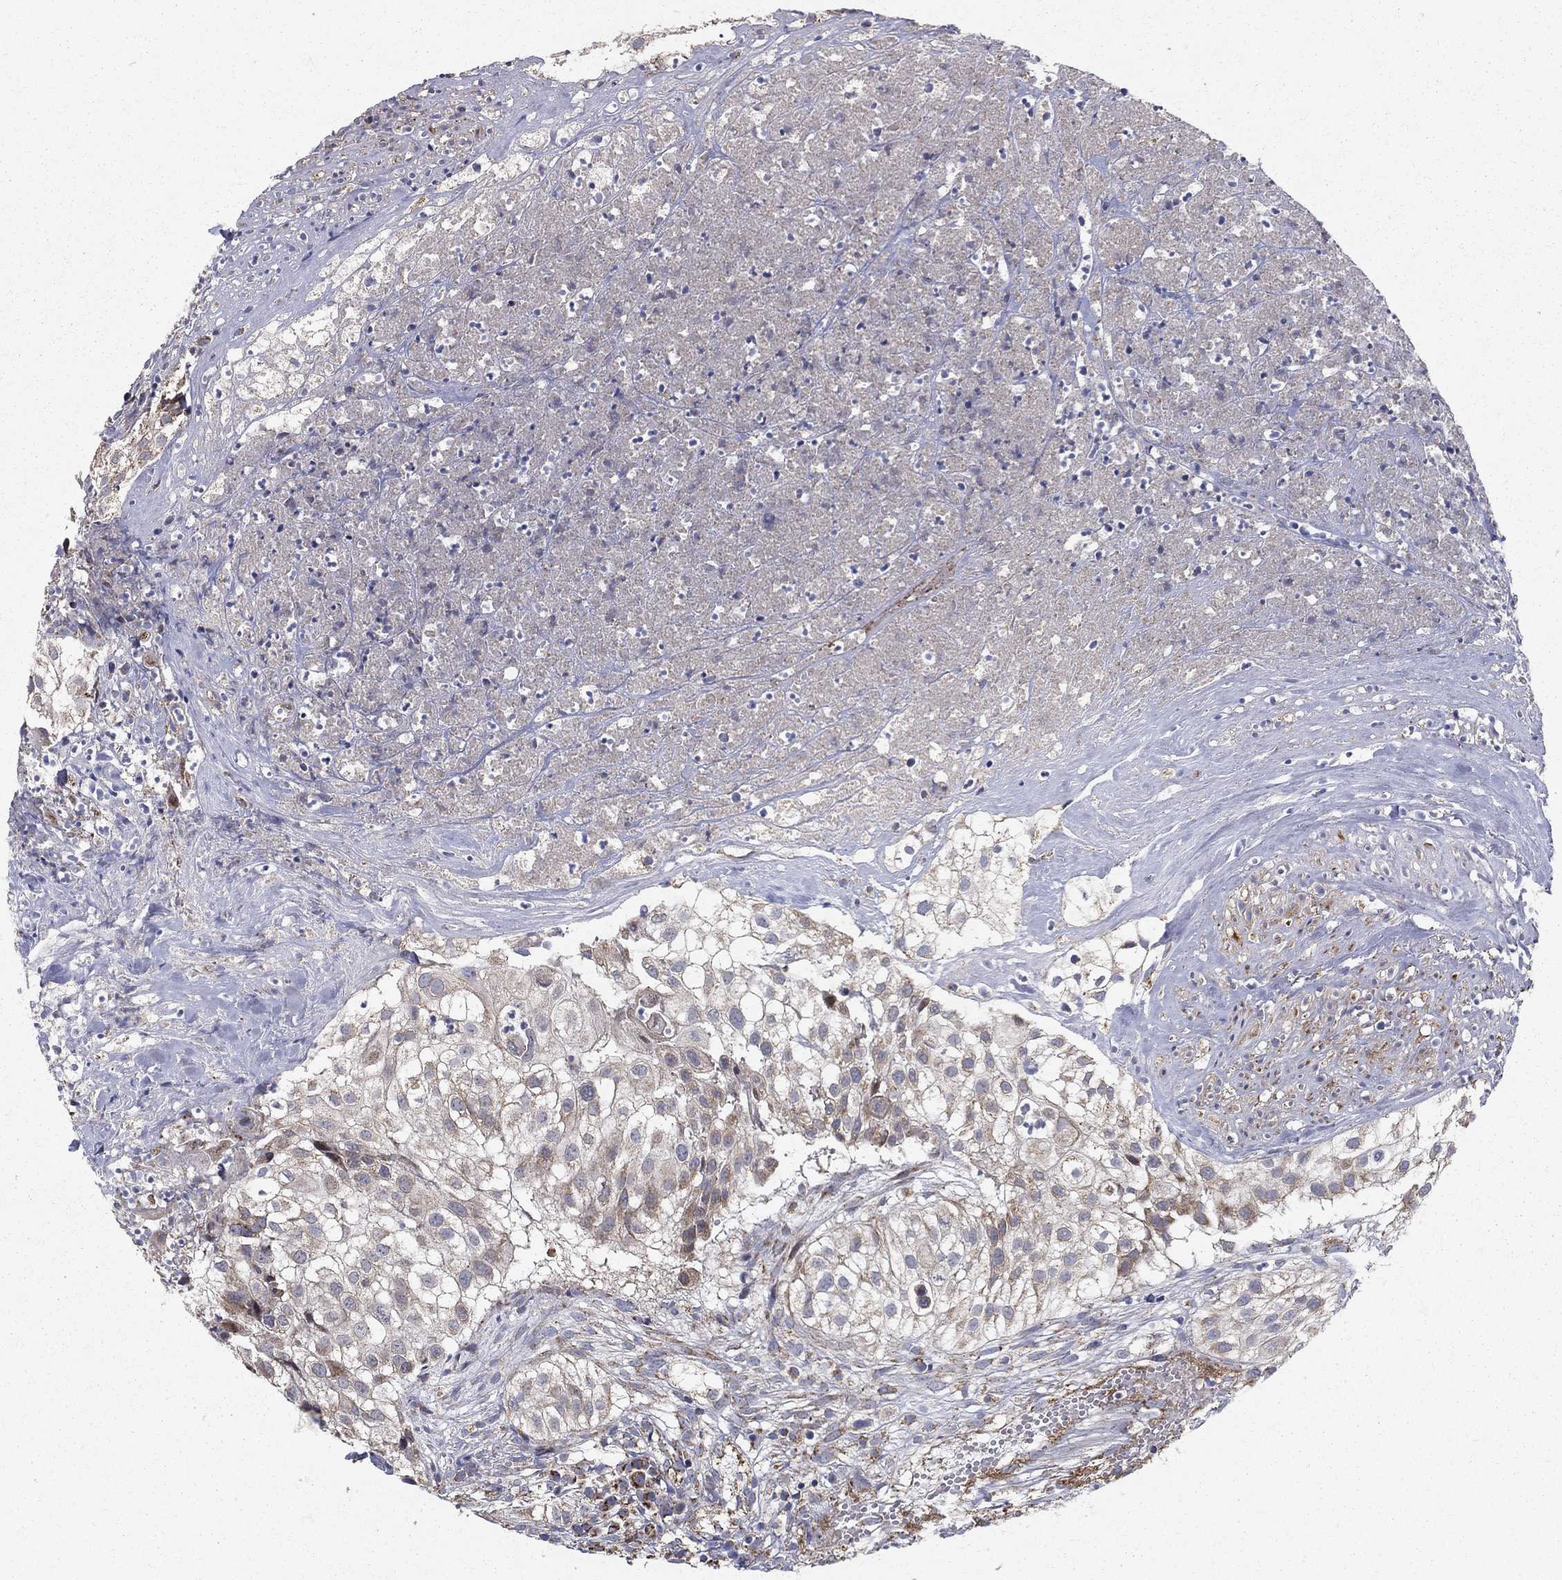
{"staining": {"intensity": "moderate", "quantity": "<25%", "location": "cytoplasmic/membranous"}, "tissue": "urothelial cancer", "cell_type": "Tumor cells", "image_type": "cancer", "snomed": [{"axis": "morphology", "description": "Urothelial carcinoma, High grade"}, {"axis": "topography", "description": "Urinary bladder"}], "caption": "Human high-grade urothelial carcinoma stained with a brown dye reveals moderate cytoplasmic/membranous positive positivity in approximately <25% of tumor cells.", "gene": "NDUFS8", "patient": {"sex": "female", "age": 79}}